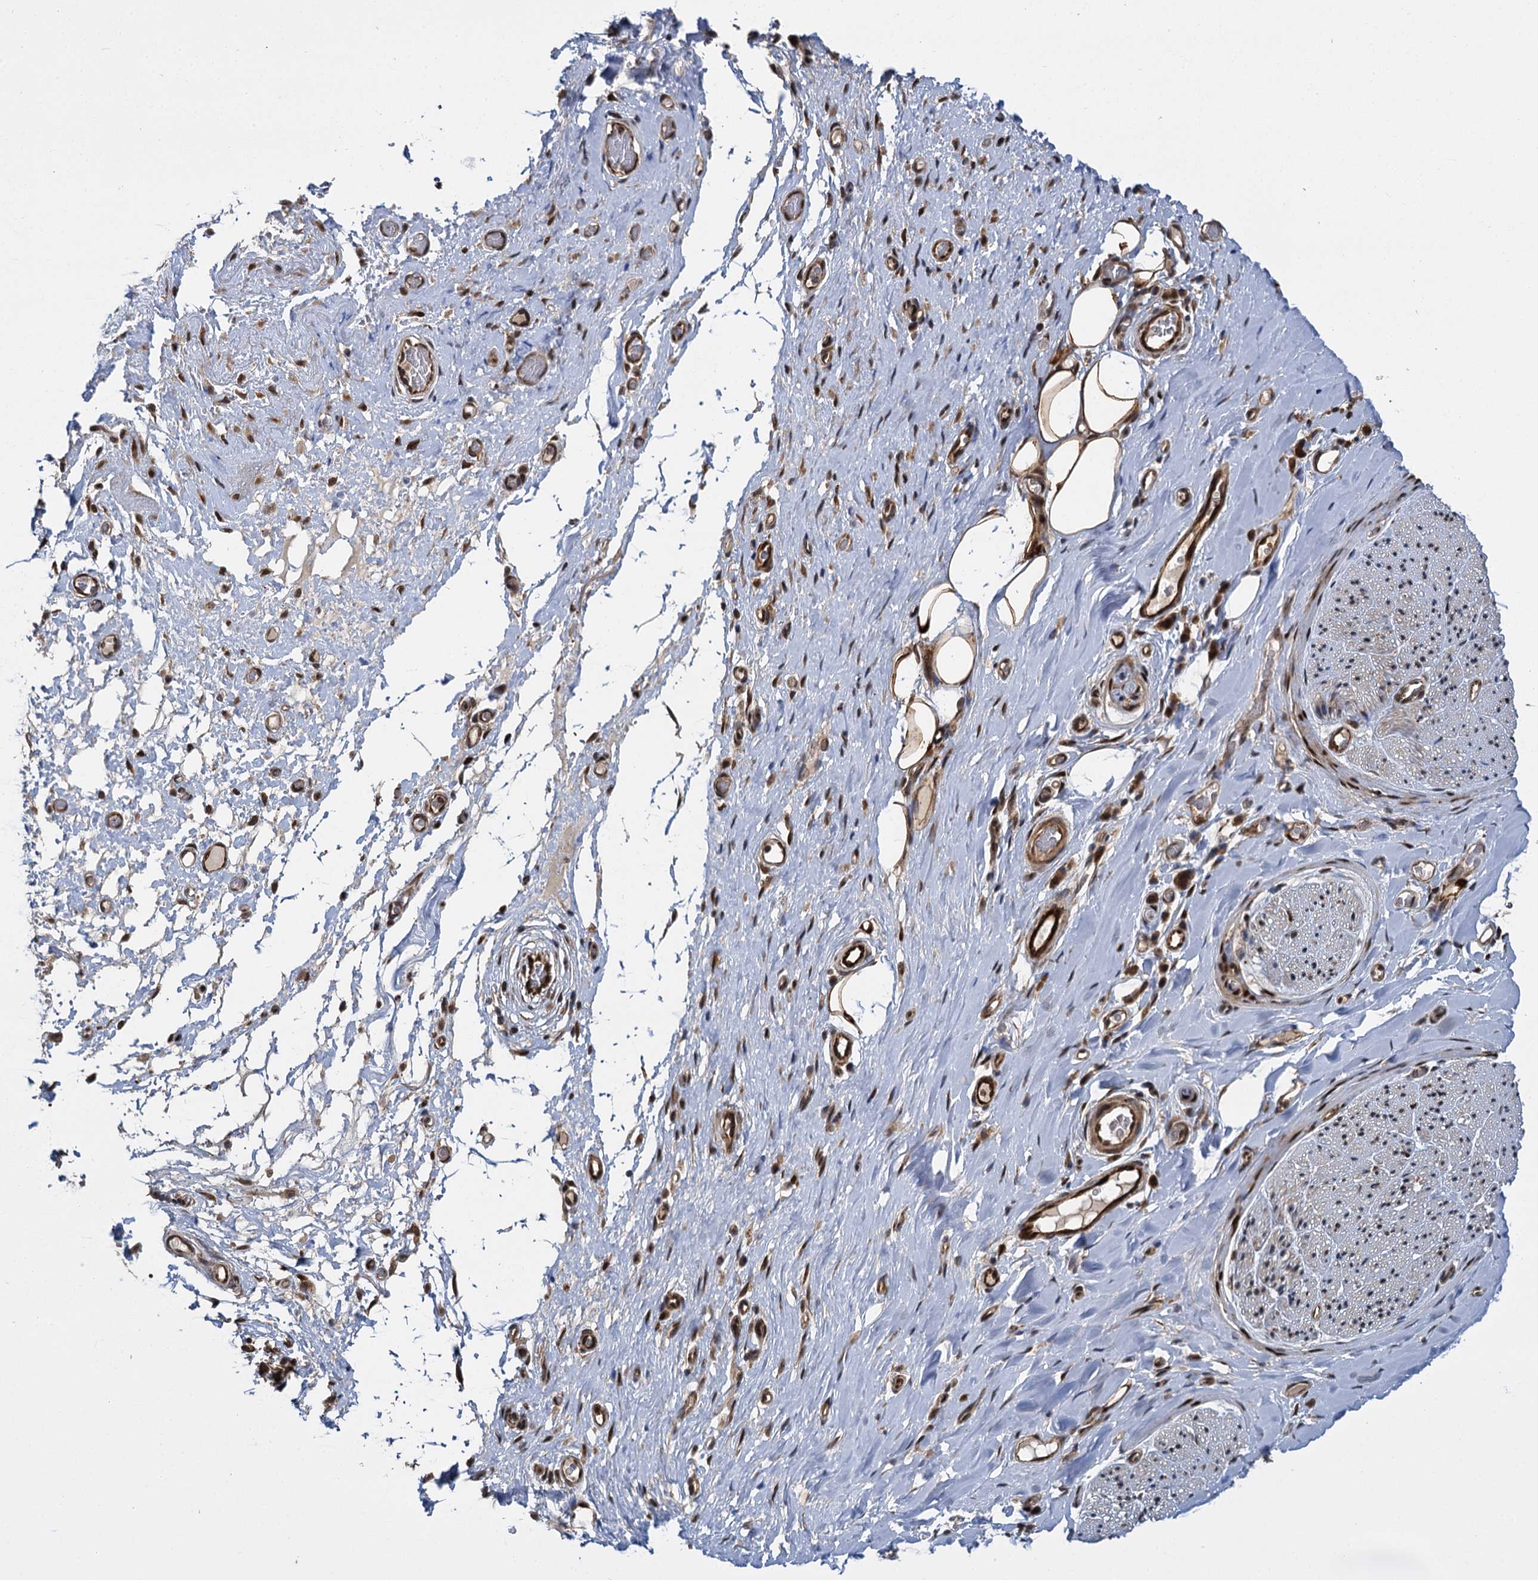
{"staining": {"intensity": "strong", "quantity": ">75%", "location": "cytoplasmic/membranous,nuclear"}, "tissue": "adipose tissue", "cell_type": "Adipocytes", "image_type": "normal", "snomed": [{"axis": "morphology", "description": "Normal tissue, NOS"}, {"axis": "morphology", "description": "Adenocarcinoma, NOS"}, {"axis": "topography", "description": "Esophagus"}, {"axis": "topography", "description": "Stomach, upper"}, {"axis": "topography", "description": "Peripheral nerve tissue"}], "caption": "Immunohistochemistry of normal adipose tissue demonstrates high levels of strong cytoplasmic/membranous,nuclear positivity in about >75% of adipocytes. Immunohistochemistry (ihc) stains the protein in brown and the nuclei are stained blue.", "gene": "GAL3ST4", "patient": {"sex": "male", "age": 62}}